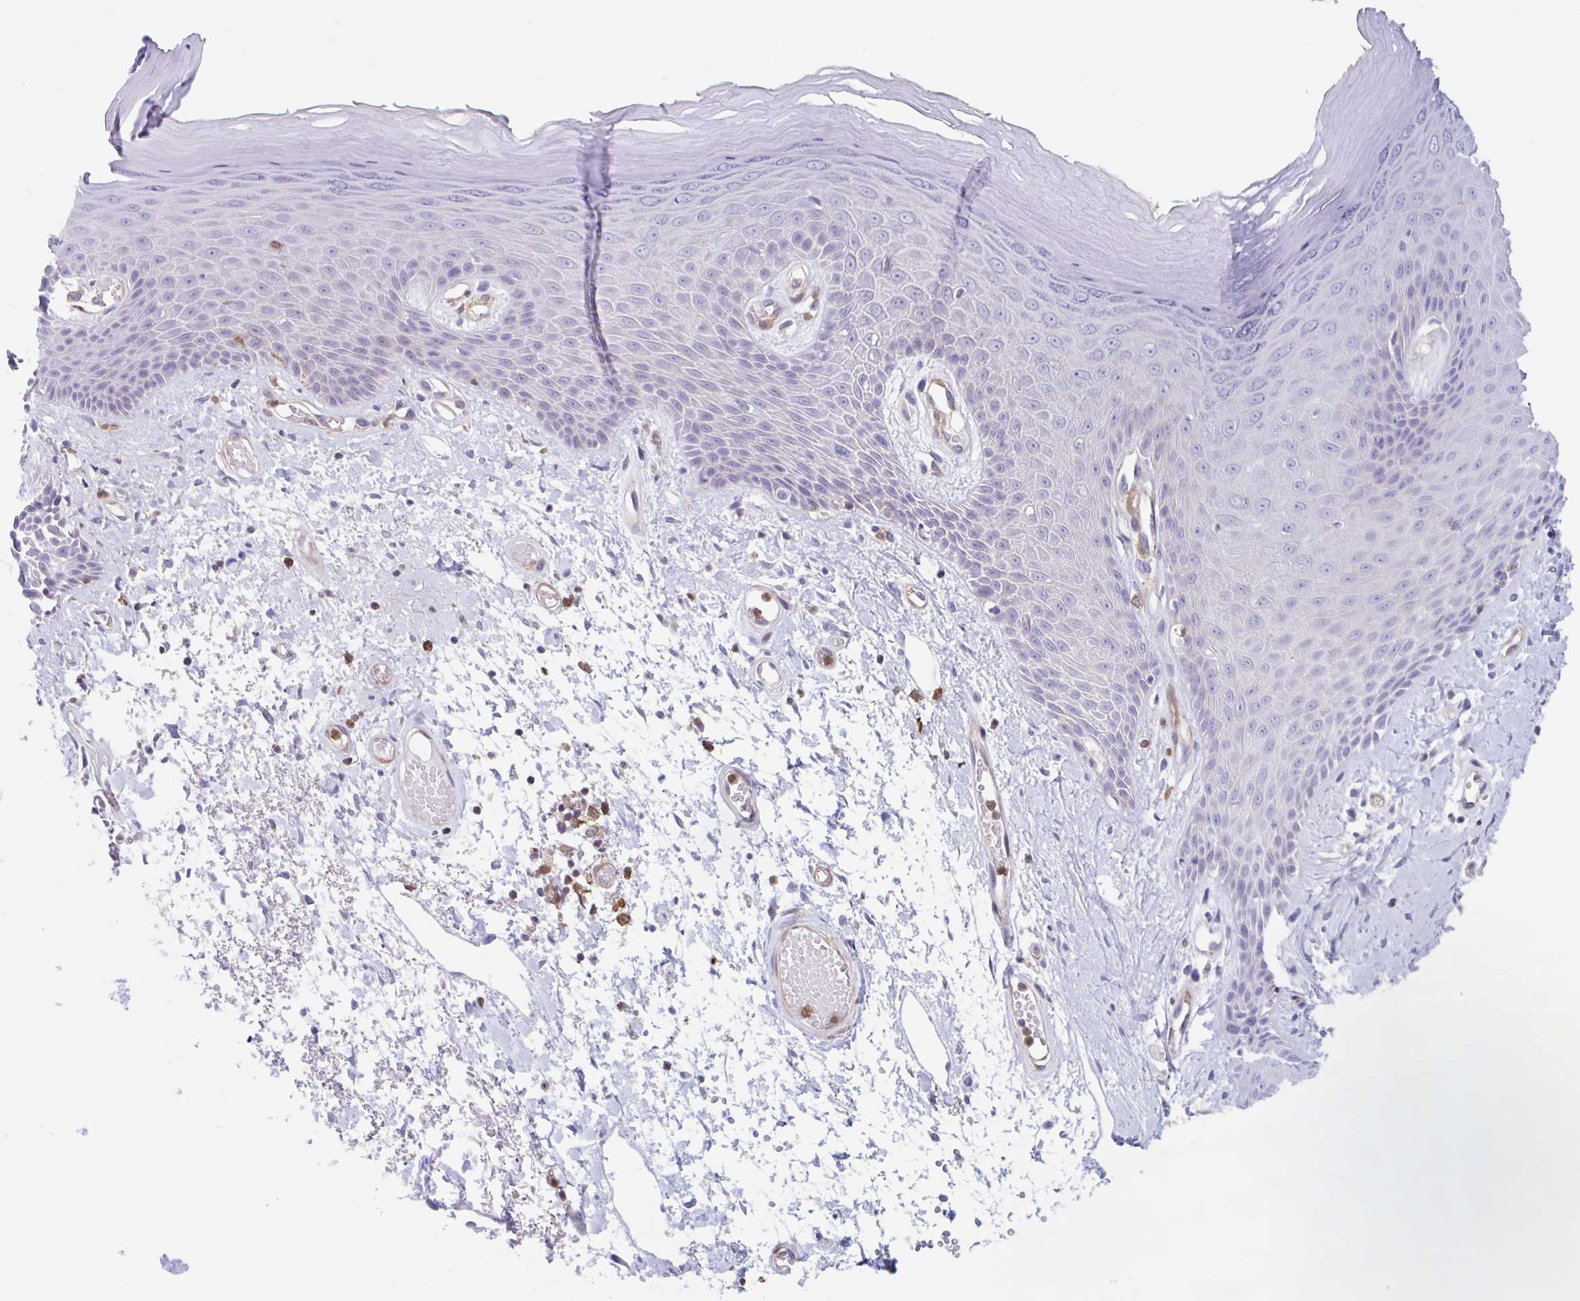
{"staining": {"intensity": "weak", "quantity": "<25%", "location": "cytoplasmic/membranous"}, "tissue": "skin", "cell_type": "Epidermal cells", "image_type": "normal", "snomed": [{"axis": "morphology", "description": "Normal tissue, NOS"}, {"axis": "topography", "description": "Anal"}, {"axis": "topography", "description": "Peripheral nerve tissue"}], "caption": "Immunohistochemistry image of unremarkable skin stained for a protein (brown), which demonstrates no expression in epidermal cells. (DAB immunohistochemistry visualized using brightfield microscopy, high magnification).", "gene": "EFHD1", "patient": {"sex": "male", "age": 78}}